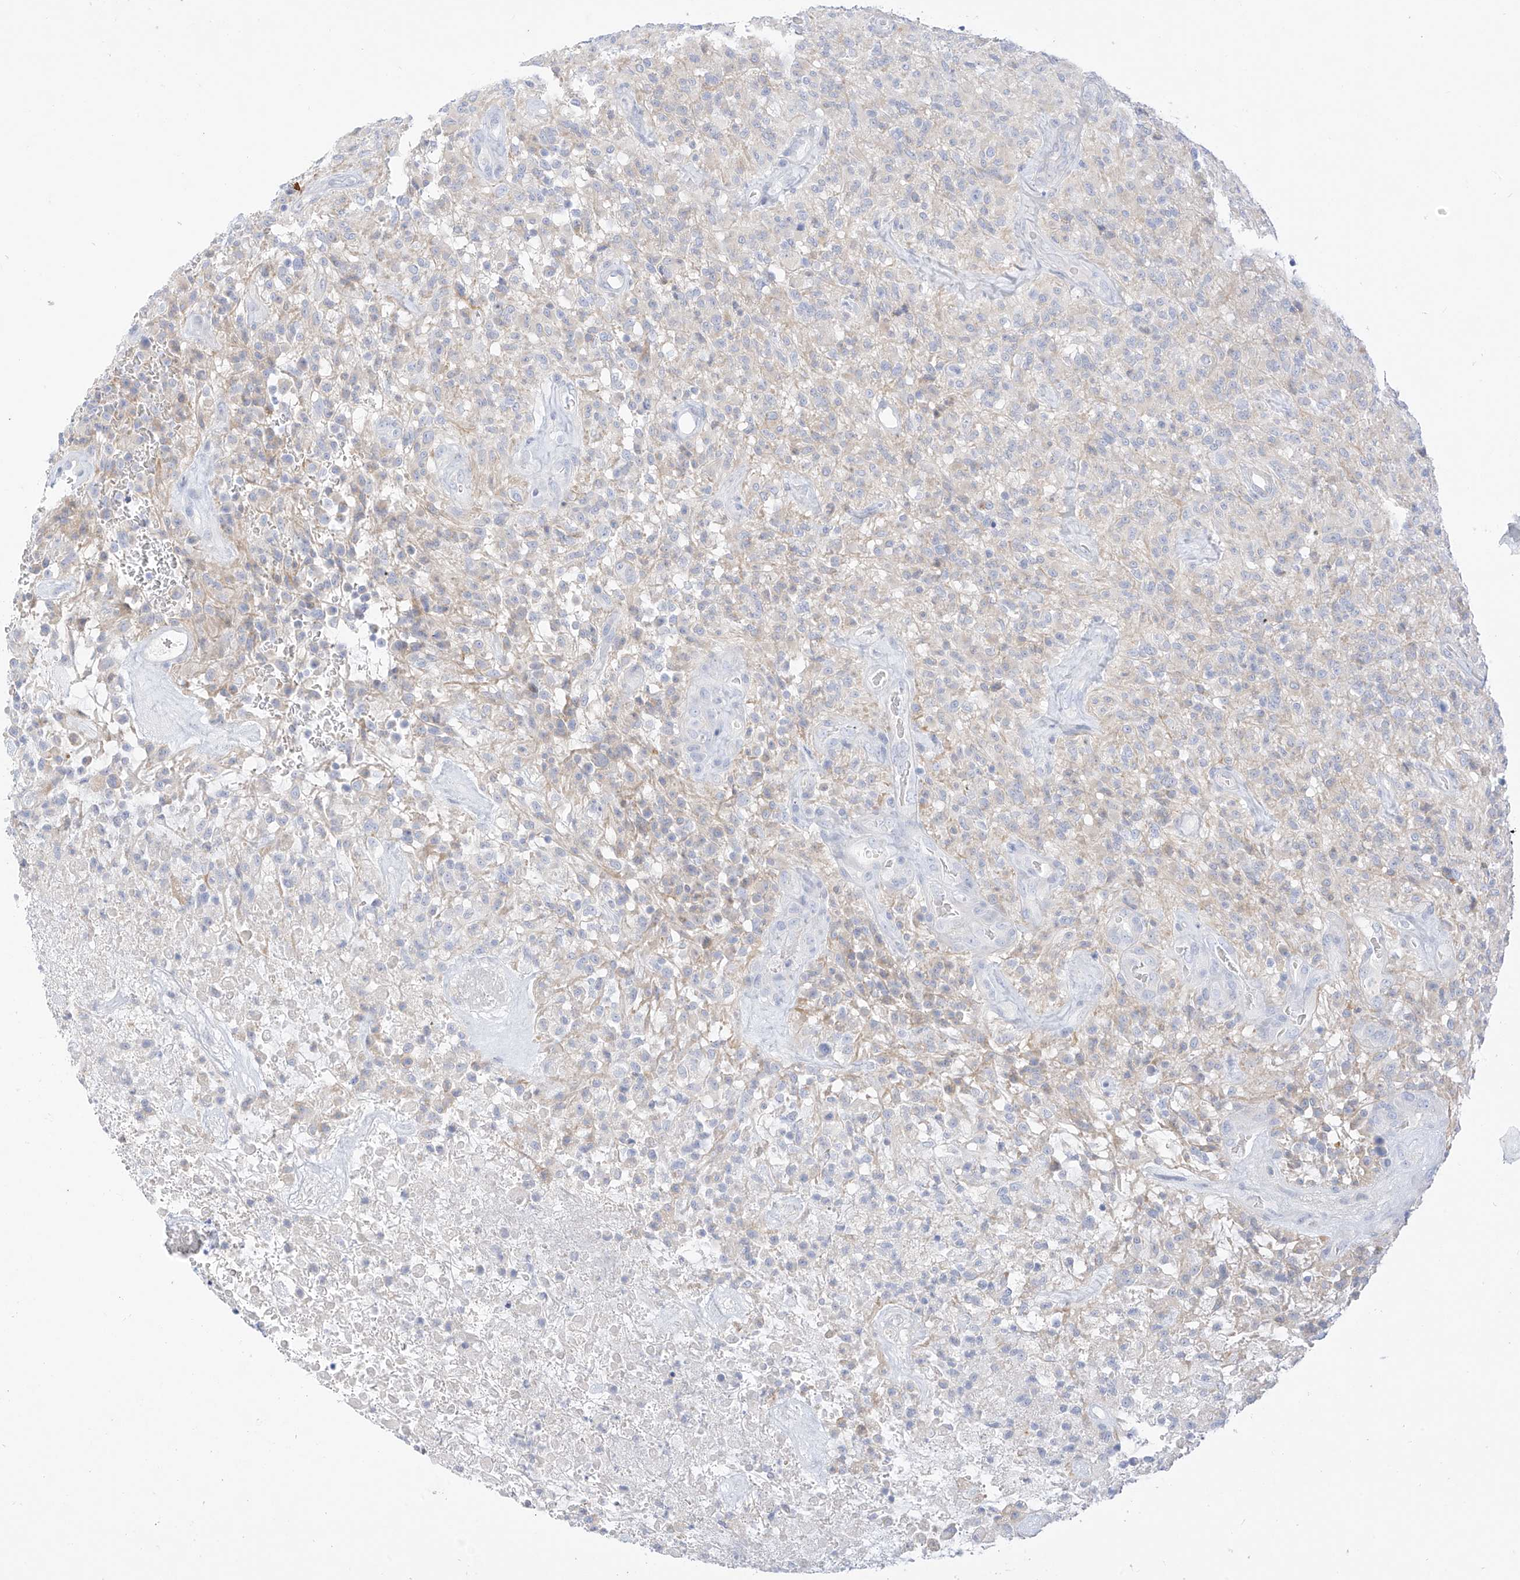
{"staining": {"intensity": "negative", "quantity": "none", "location": "none"}, "tissue": "glioma", "cell_type": "Tumor cells", "image_type": "cancer", "snomed": [{"axis": "morphology", "description": "Glioma, malignant, High grade"}, {"axis": "topography", "description": "Brain"}], "caption": "High power microscopy photomicrograph of an immunohistochemistry image of malignant glioma (high-grade), revealing no significant positivity in tumor cells.", "gene": "ST3GAL5", "patient": {"sex": "female", "age": 57}}